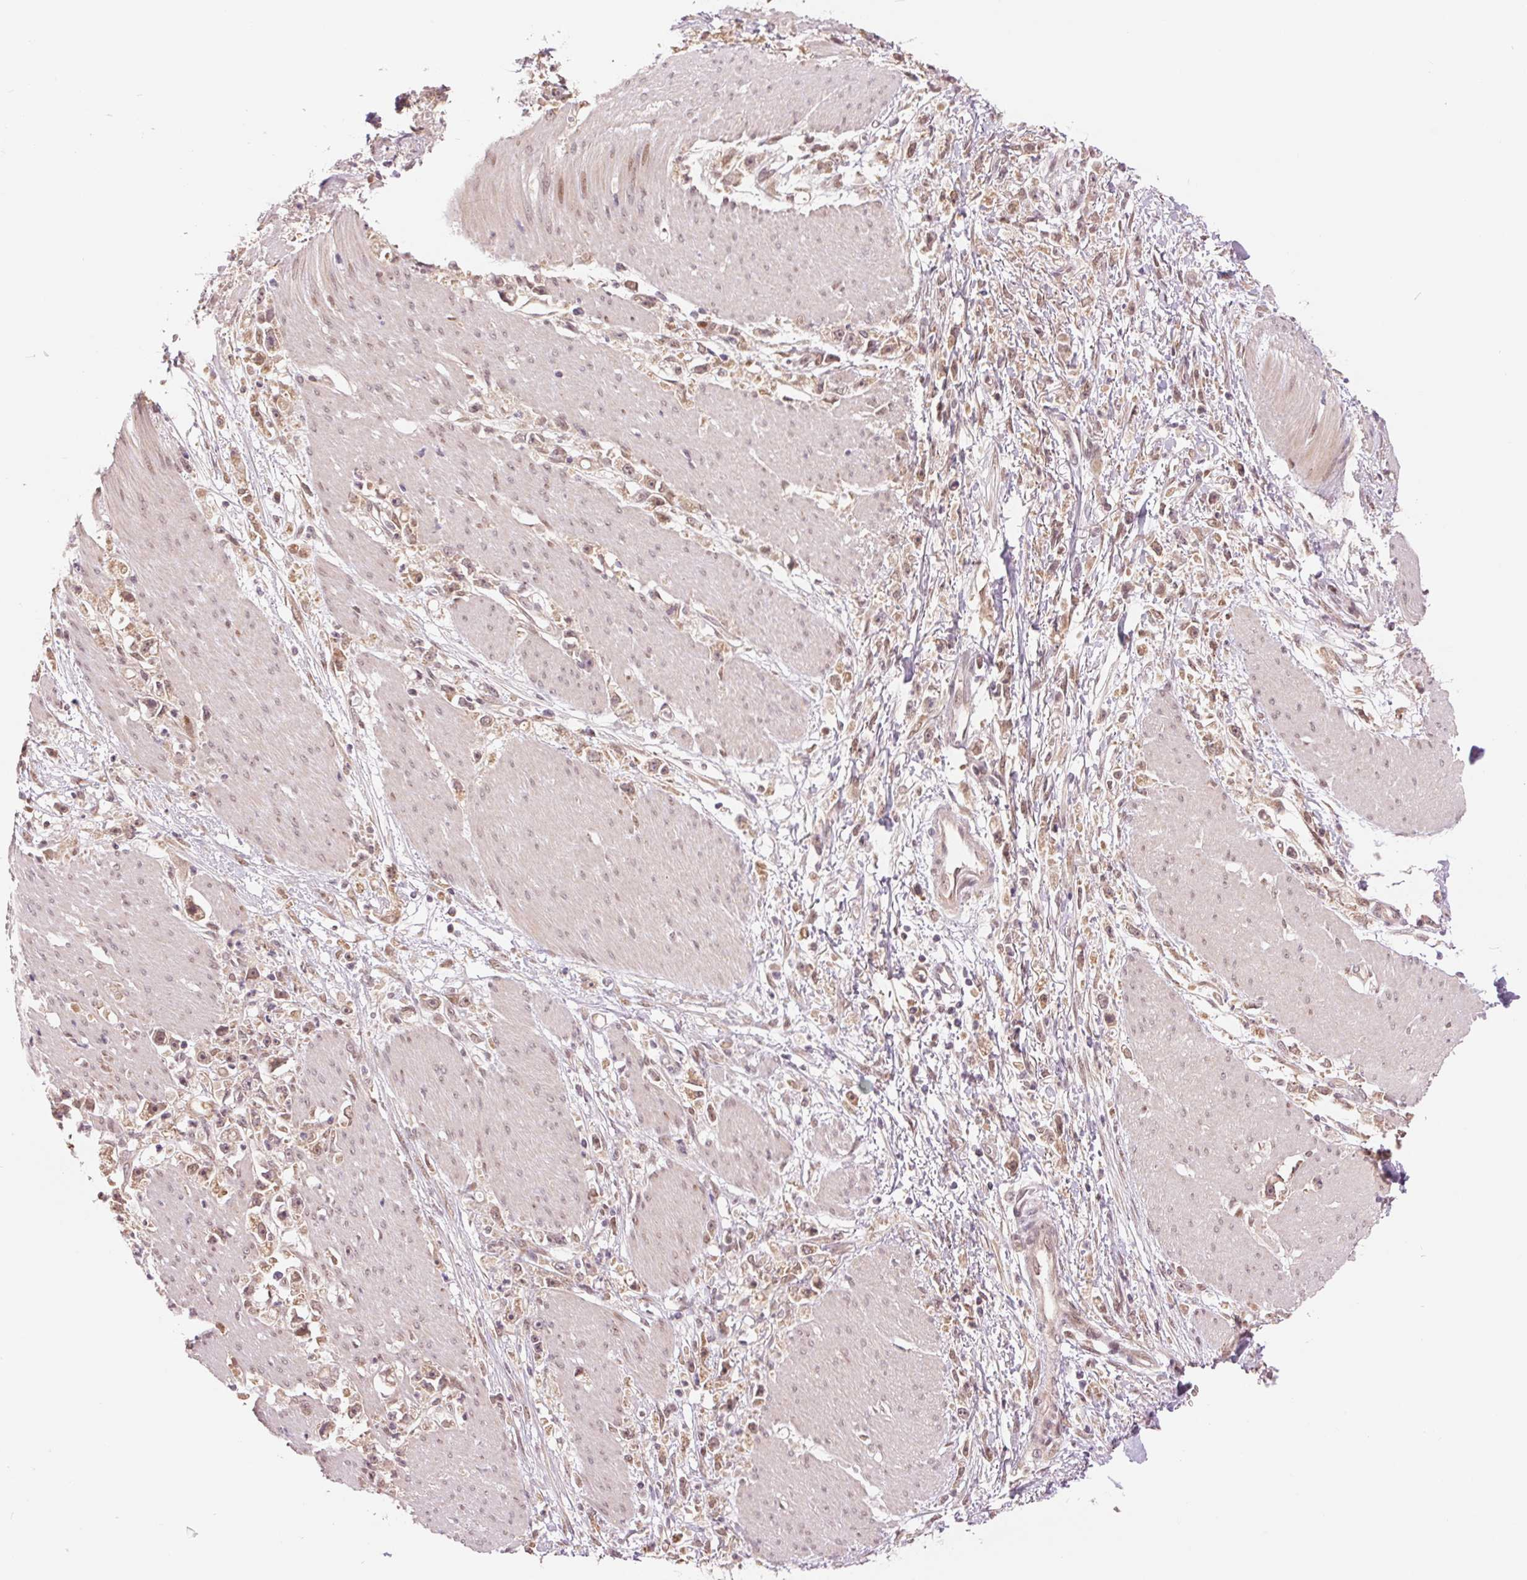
{"staining": {"intensity": "weak", "quantity": ">75%", "location": "nuclear"}, "tissue": "stomach cancer", "cell_type": "Tumor cells", "image_type": "cancer", "snomed": [{"axis": "morphology", "description": "Adenocarcinoma, NOS"}, {"axis": "topography", "description": "Stomach"}], "caption": "Protein analysis of stomach cancer tissue exhibits weak nuclear expression in about >75% of tumor cells.", "gene": "ERI3", "patient": {"sex": "female", "age": 59}}